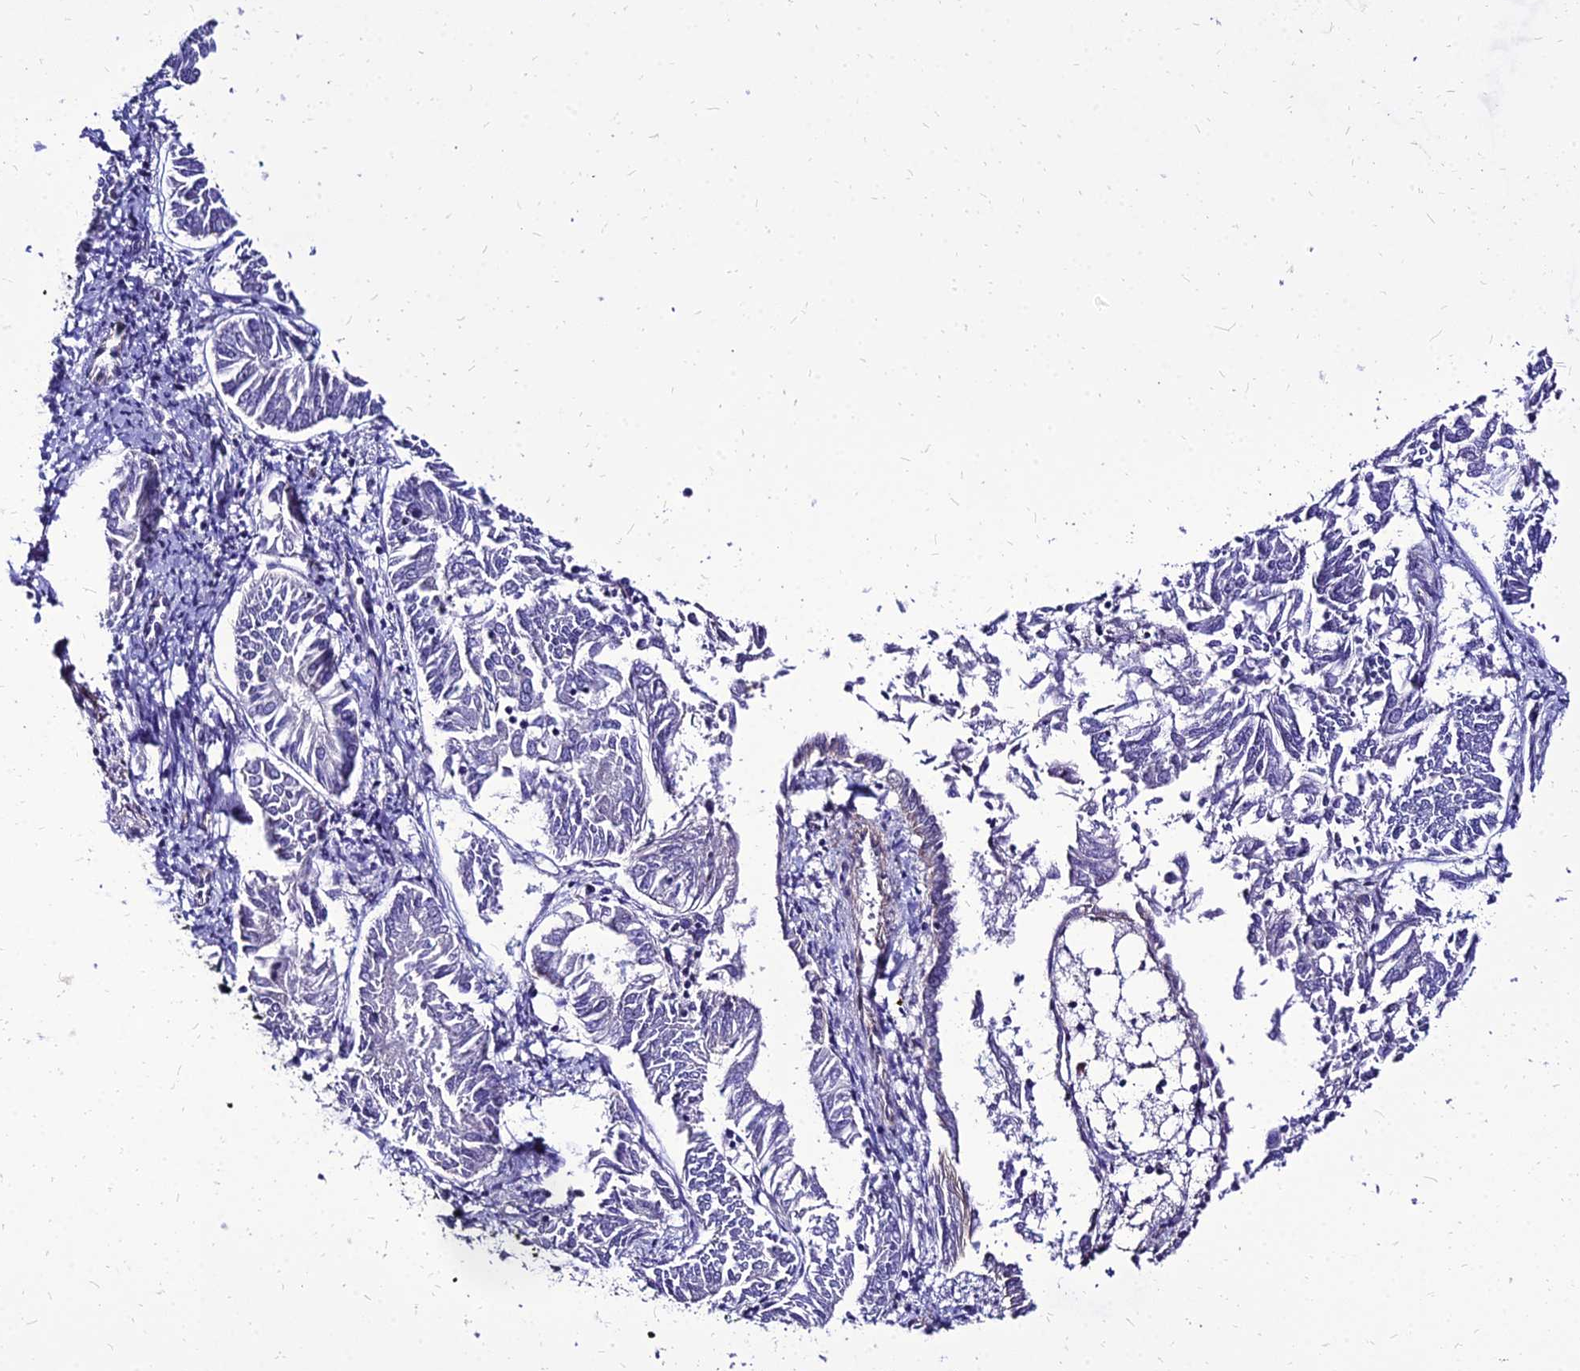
{"staining": {"intensity": "negative", "quantity": "none", "location": "none"}, "tissue": "endometrial cancer", "cell_type": "Tumor cells", "image_type": "cancer", "snomed": [{"axis": "morphology", "description": "Adenocarcinoma, NOS"}, {"axis": "topography", "description": "Endometrium"}], "caption": "Immunohistochemistry (IHC) of human adenocarcinoma (endometrial) reveals no staining in tumor cells. The staining was performed using DAB to visualize the protein expression in brown, while the nuclei were stained in blue with hematoxylin (Magnification: 20x).", "gene": "YEATS2", "patient": {"sex": "female", "age": 58}}